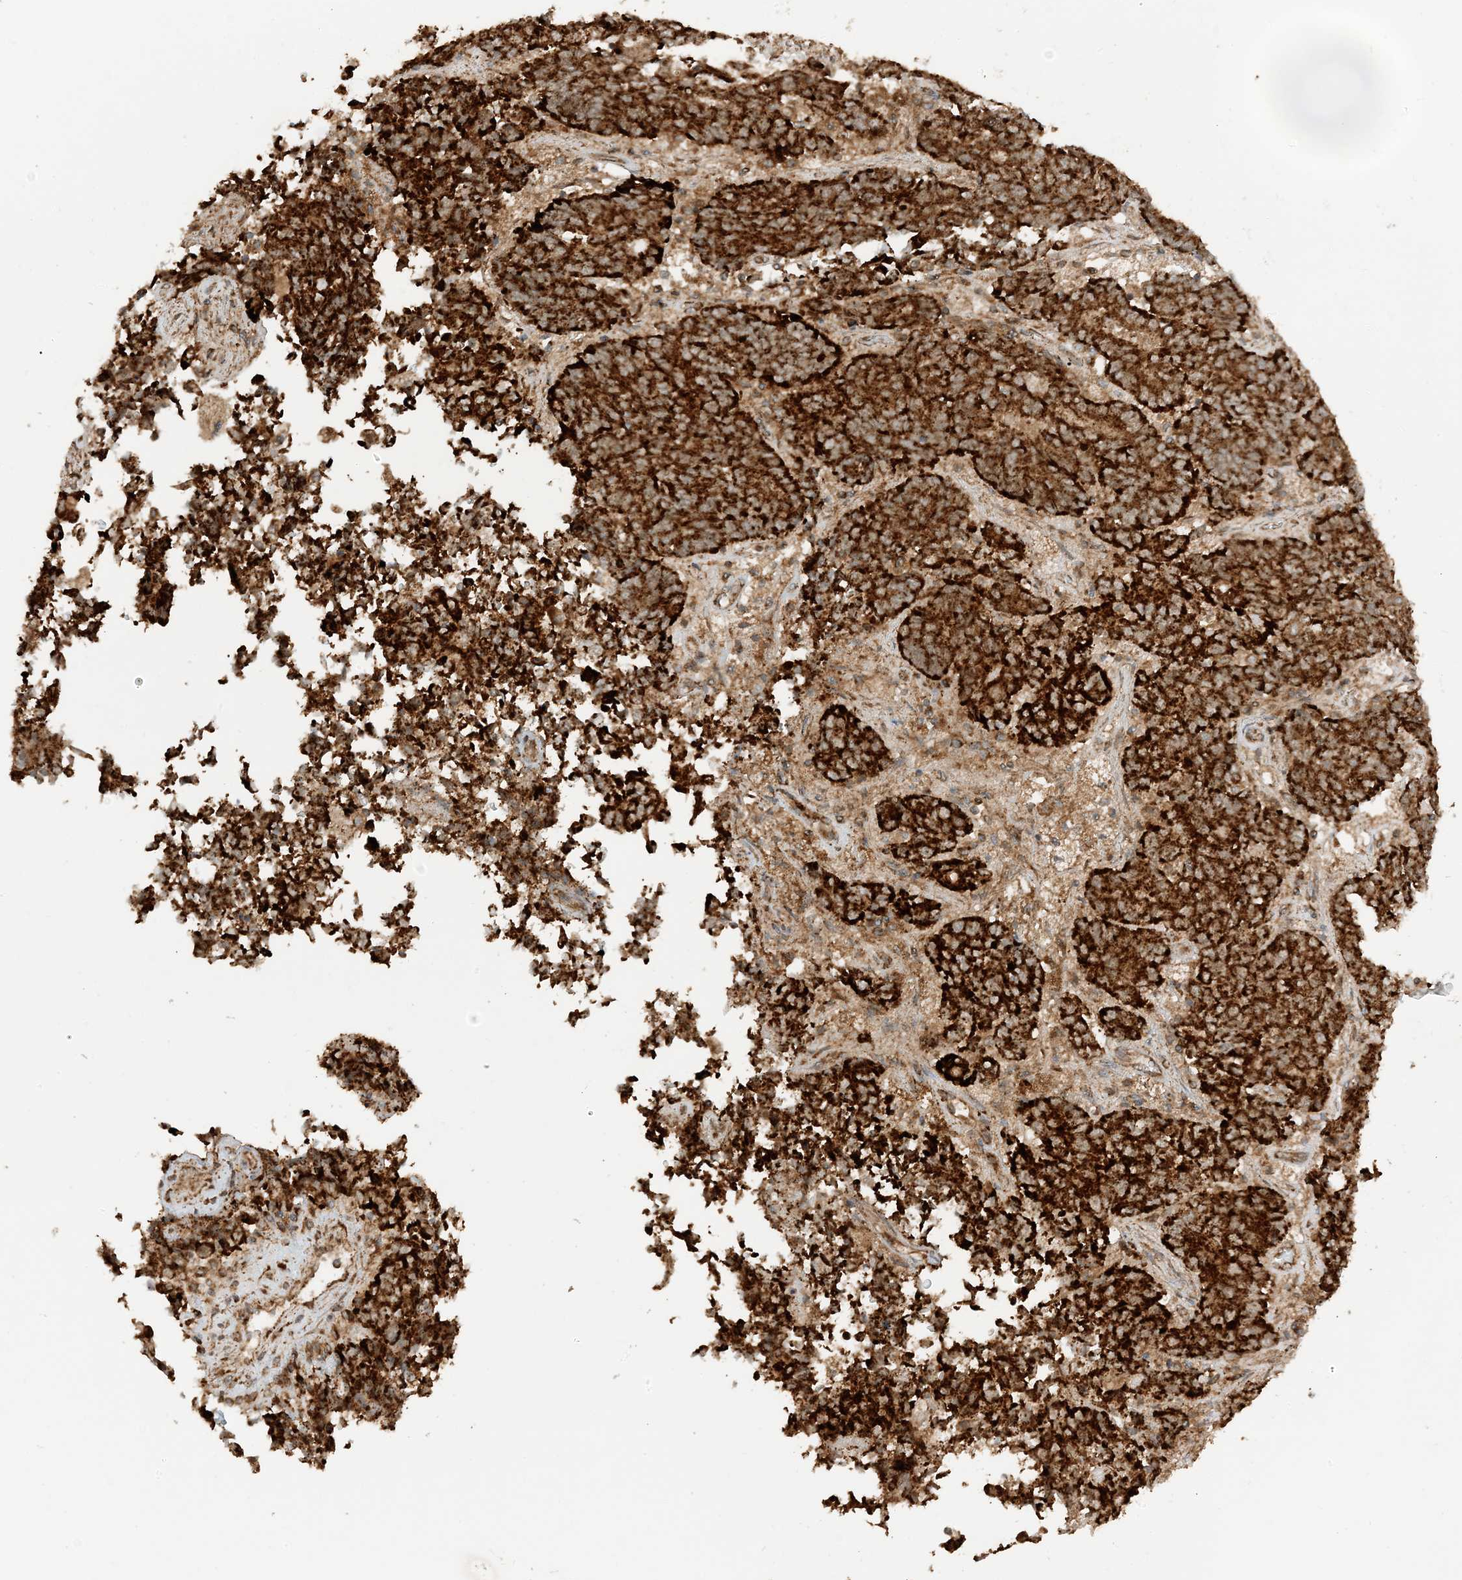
{"staining": {"intensity": "strong", "quantity": ">75%", "location": "cytoplasmic/membranous"}, "tissue": "endometrial cancer", "cell_type": "Tumor cells", "image_type": "cancer", "snomed": [{"axis": "morphology", "description": "Adenocarcinoma, NOS"}, {"axis": "topography", "description": "Endometrium"}], "caption": "This is a photomicrograph of immunohistochemistry (IHC) staining of endometrial cancer (adenocarcinoma), which shows strong positivity in the cytoplasmic/membranous of tumor cells.", "gene": "N4BP3", "patient": {"sex": "female", "age": 80}}